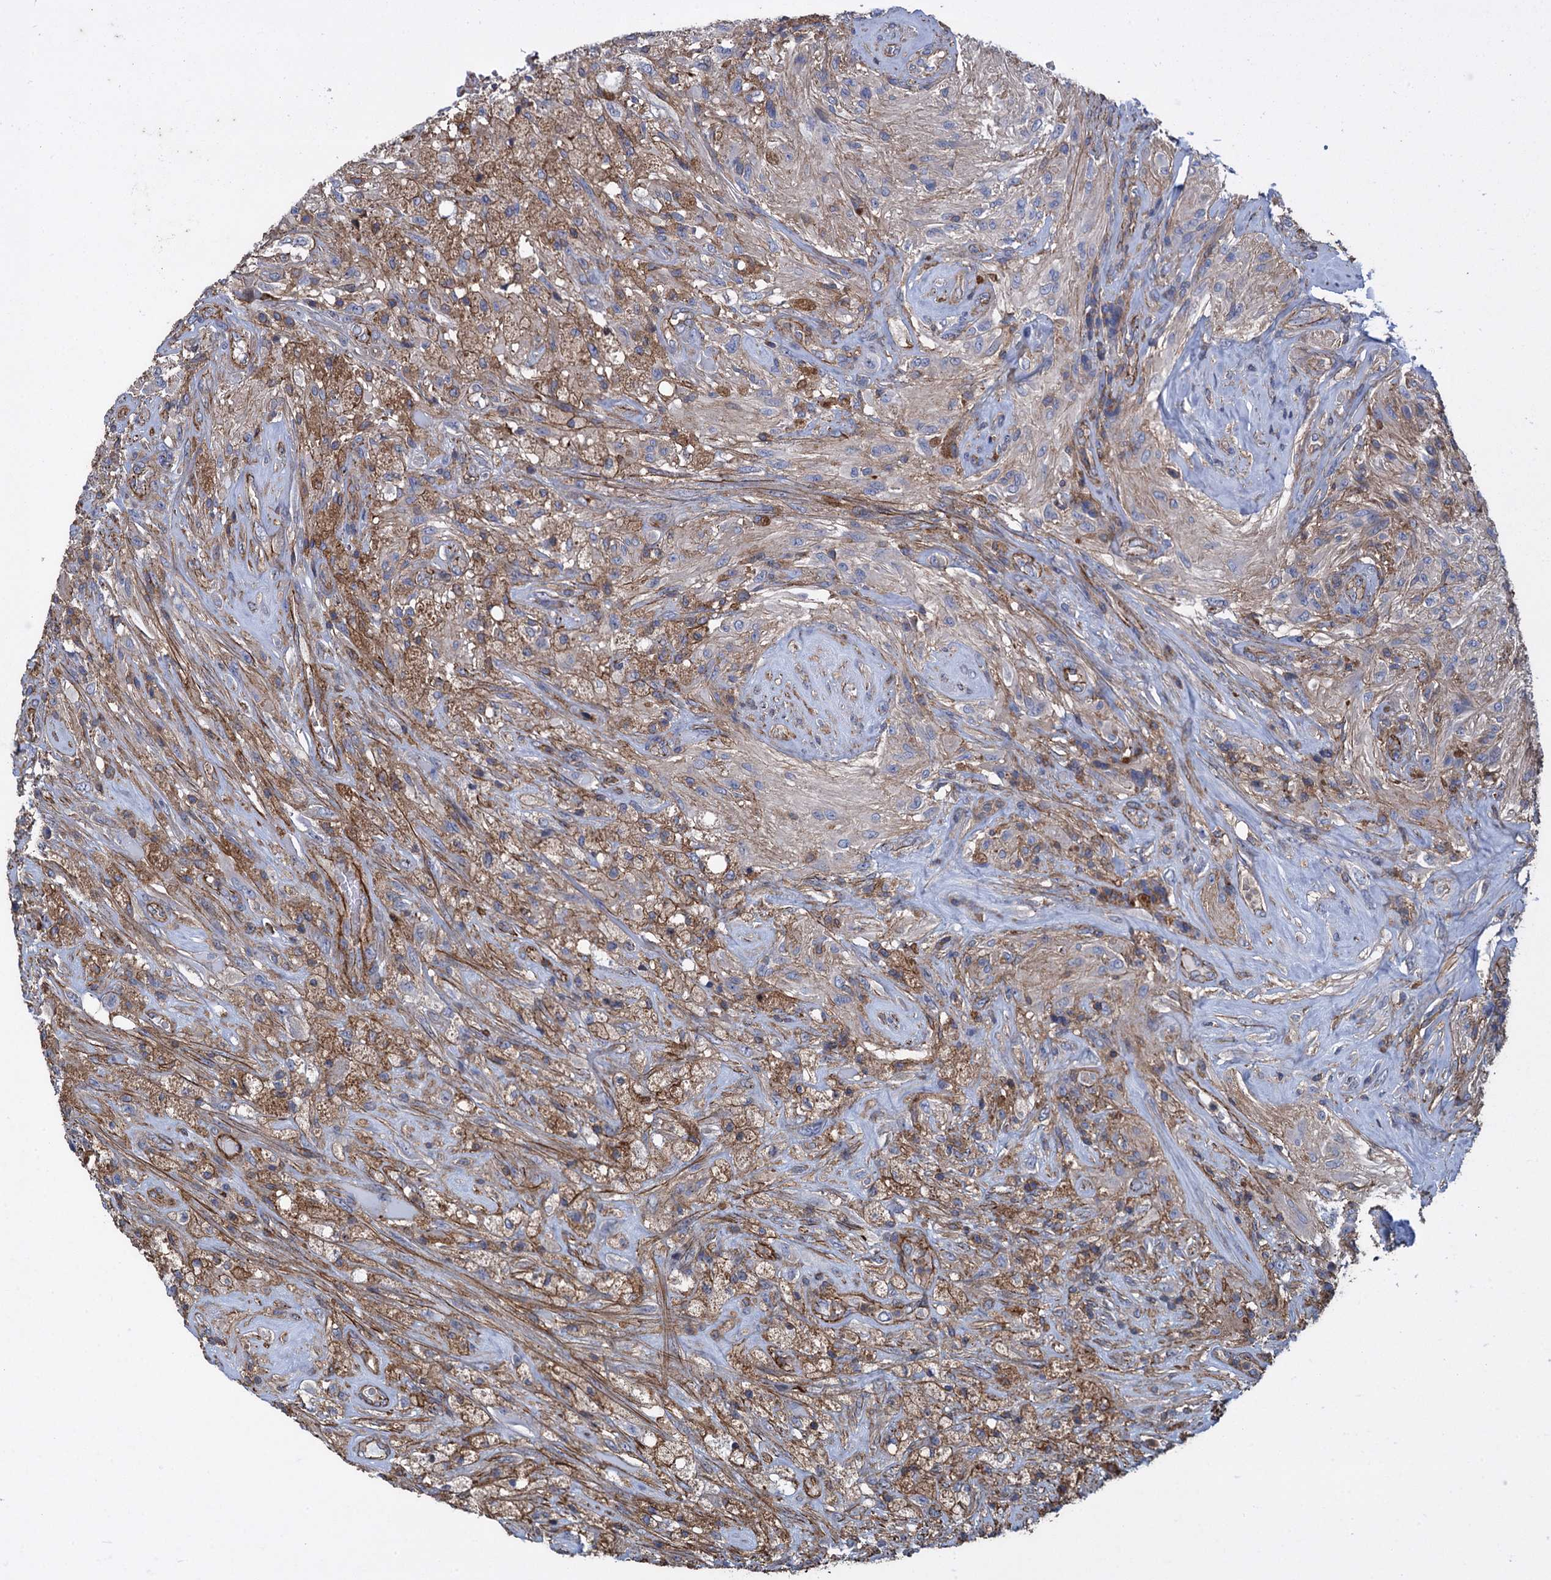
{"staining": {"intensity": "moderate", "quantity": "<25%", "location": "cytoplasmic/membranous"}, "tissue": "glioma", "cell_type": "Tumor cells", "image_type": "cancer", "snomed": [{"axis": "morphology", "description": "Glioma, malignant, High grade"}, {"axis": "topography", "description": "Brain"}], "caption": "Protein expression by immunohistochemistry (IHC) exhibits moderate cytoplasmic/membranous staining in approximately <25% of tumor cells in glioma.", "gene": "PROSER2", "patient": {"sex": "male", "age": 56}}